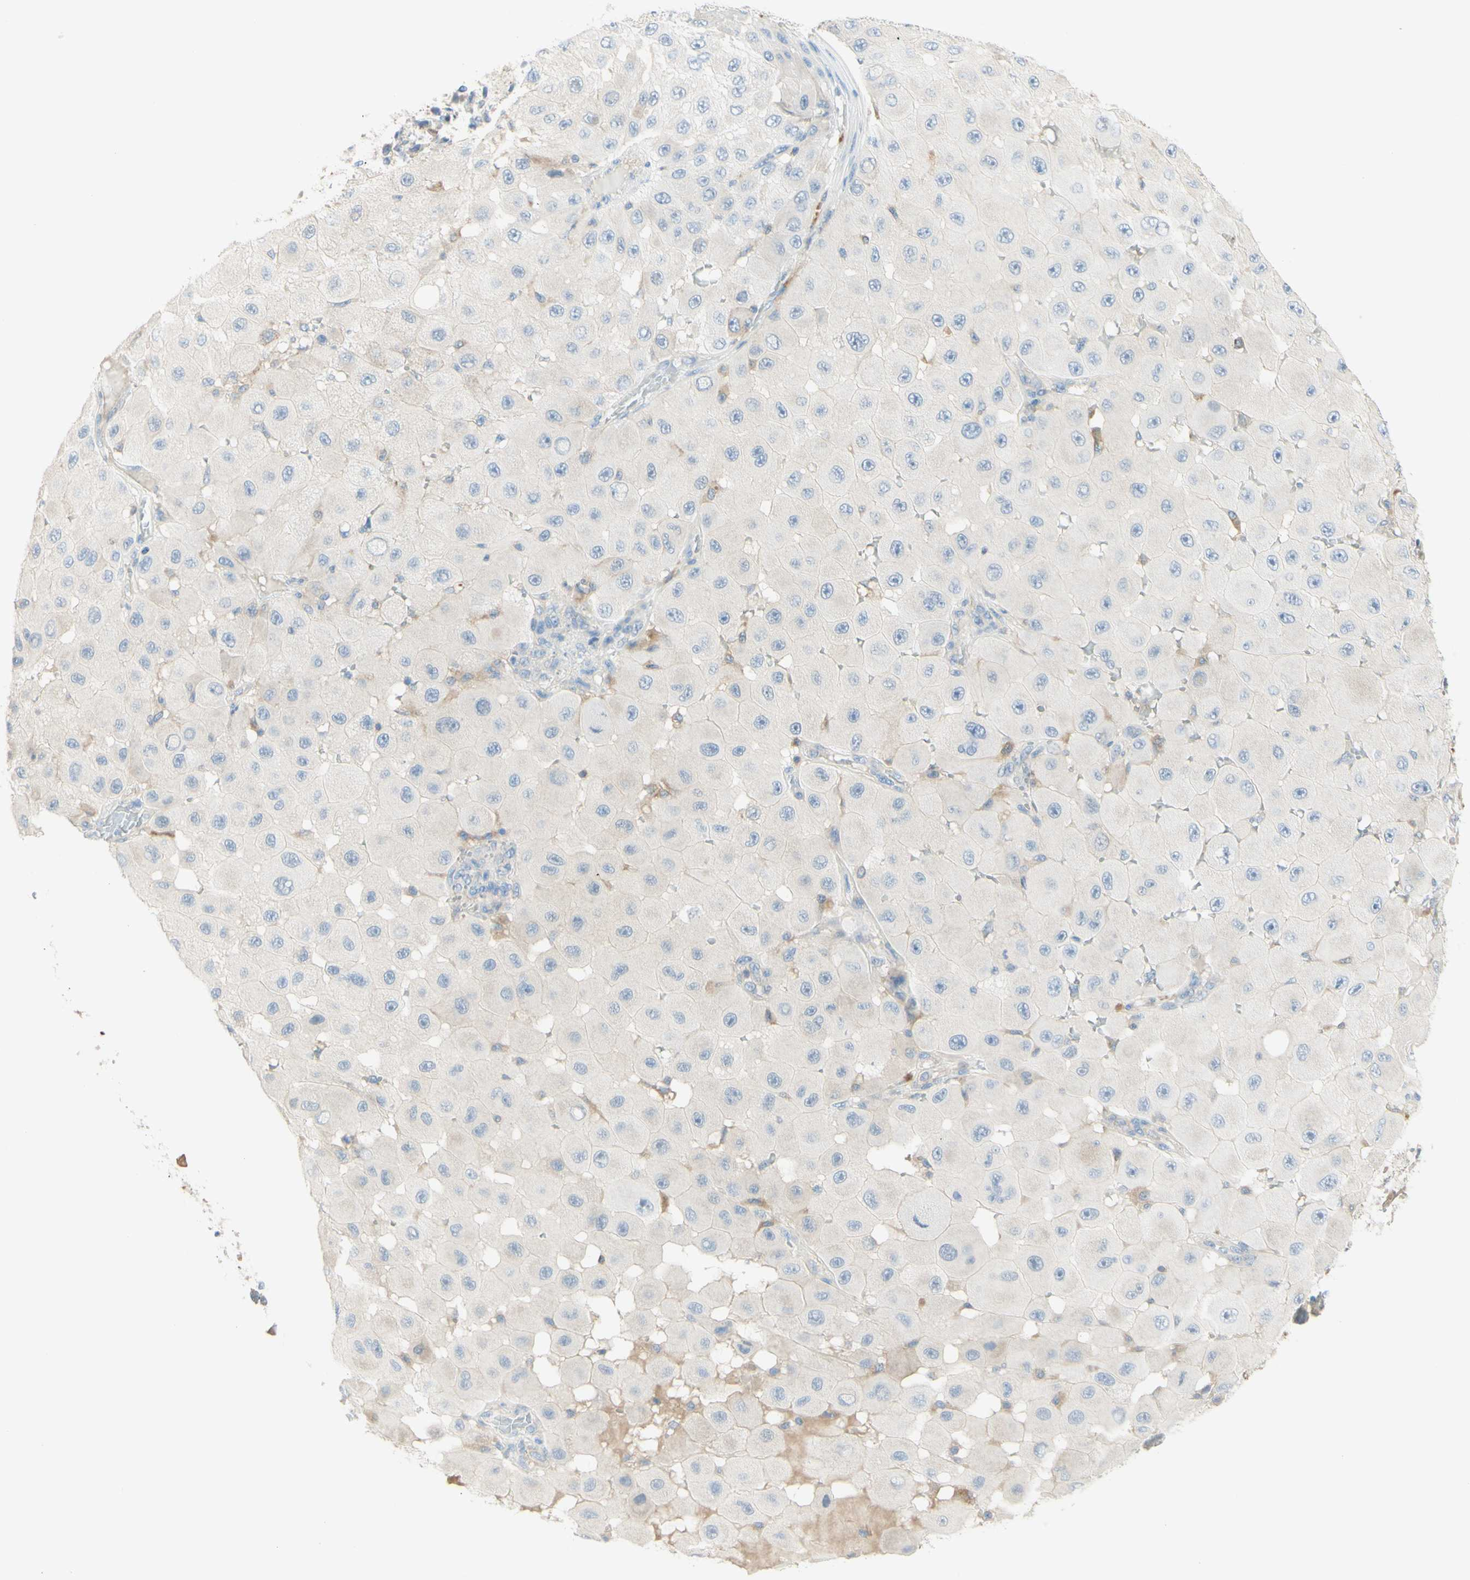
{"staining": {"intensity": "negative", "quantity": "none", "location": "none"}, "tissue": "melanoma", "cell_type": "Tumor cells", "image_type": "cancer", "snomed": [{"axis": "morphology", "description": "Malignant melanoma, NOS"}, {"axis": "topography", "description": "Skin"}], "caption": "High power microscopy micrograph of an IHC micrograph of melanoma, revealing no significant positivity in tumor cells.", "gene": "MTM1", "patient": {"sex": "female", "age": 81}}